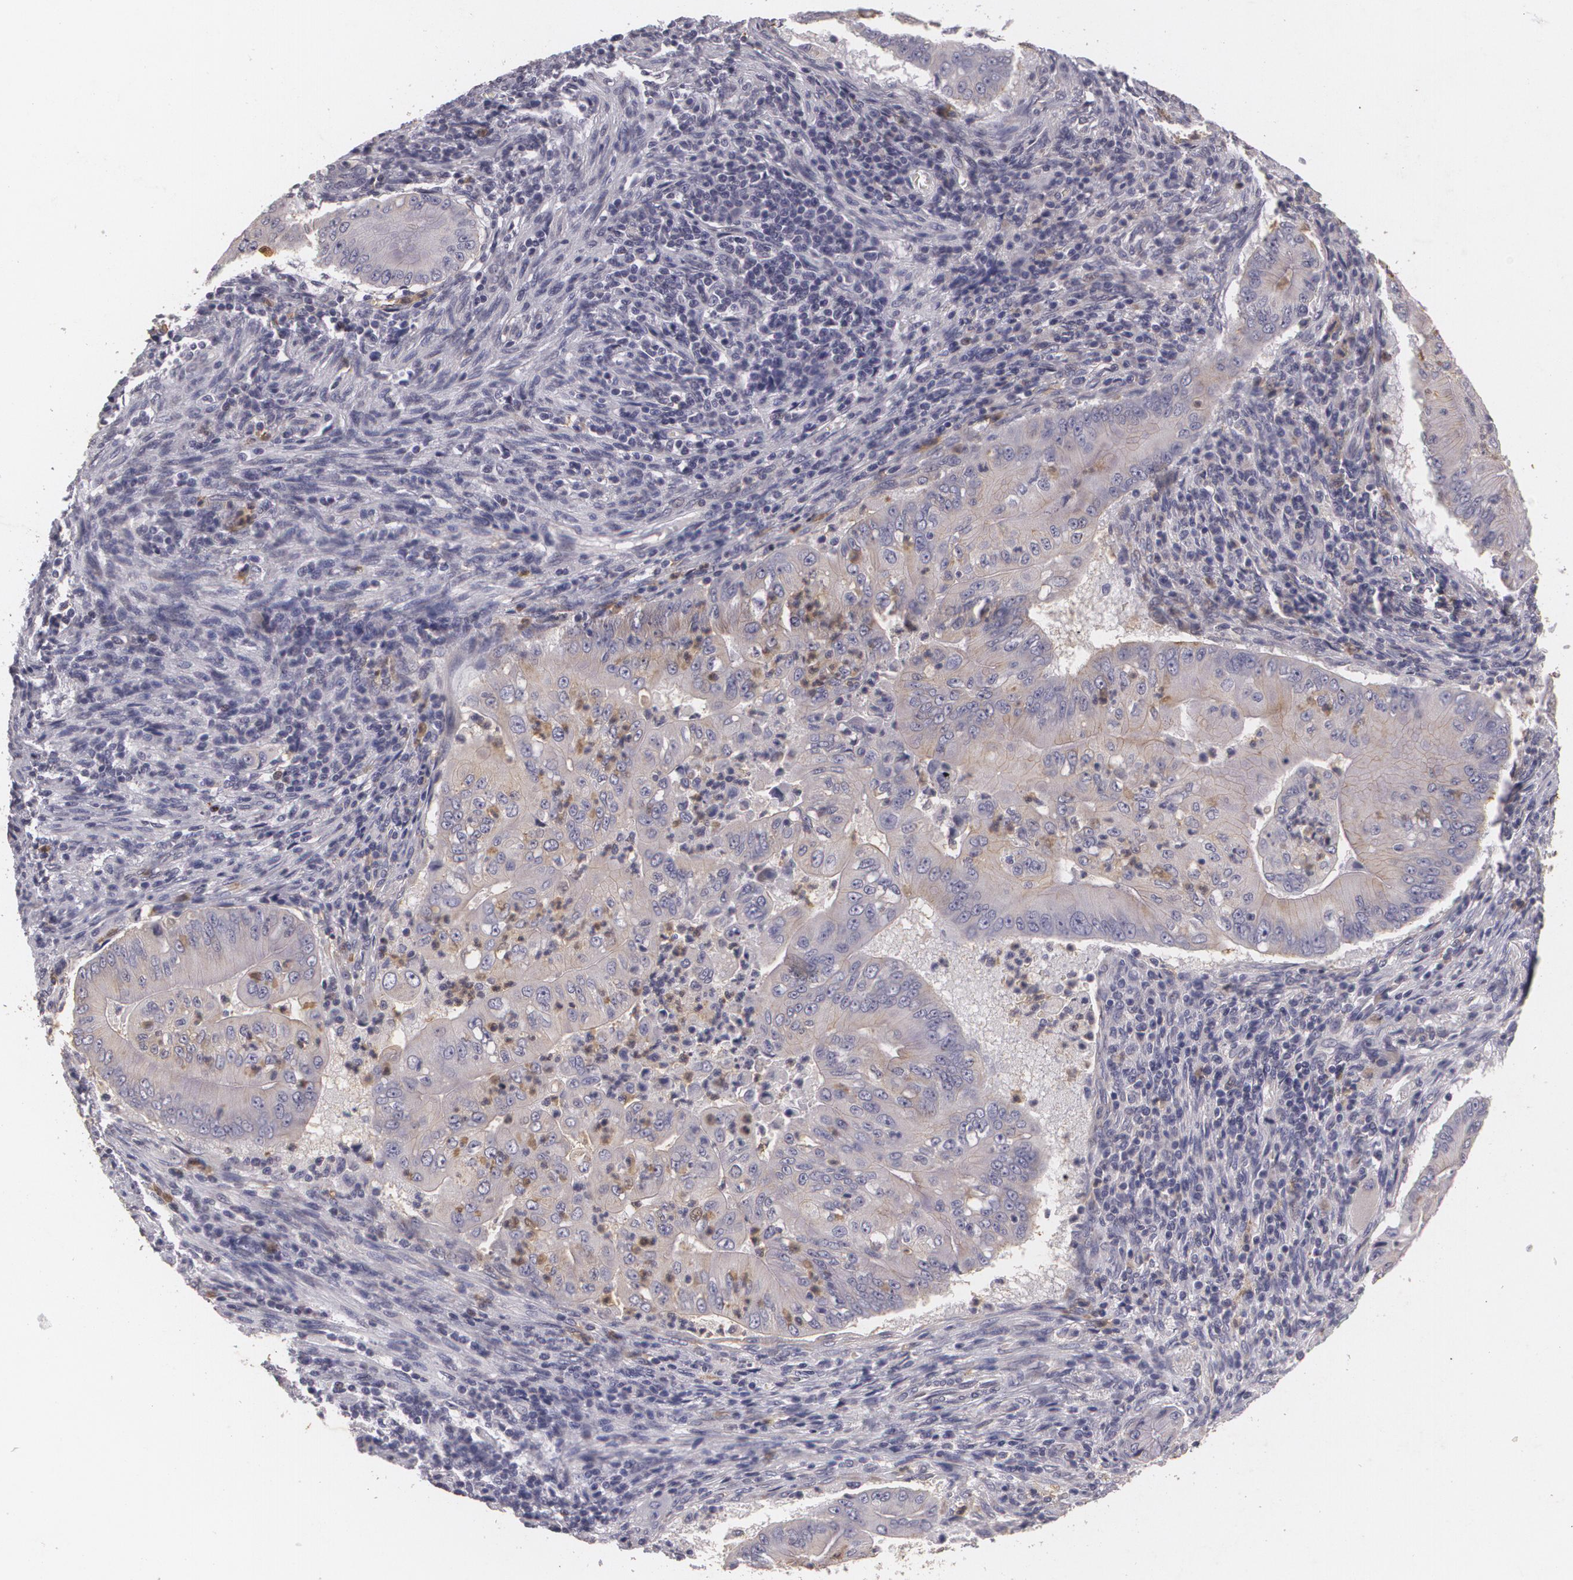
{"staining": {"intensity": "weak", "quantity": ">75%", "location": "cytoplasmic/membranous"}, "tissue": "pancreatic cancer", "cell_type": "Tumor cells", "image_type": "cancer", "snomed": [{"axis": "morphology", "description": "Adenocarcinoma, NOS"}, {"axis": "topography", "description": "Pancreas"}], "caption": "This is a micrograph of immunohistochemistry (IHC) staining of pancreatic cancer (adenocarcinoma), which shows weak positivity in the cytoplasmic/membranous of tumor cells.", "gene": "KCNA4", "patient": {"sex": "male", "age": 62}}